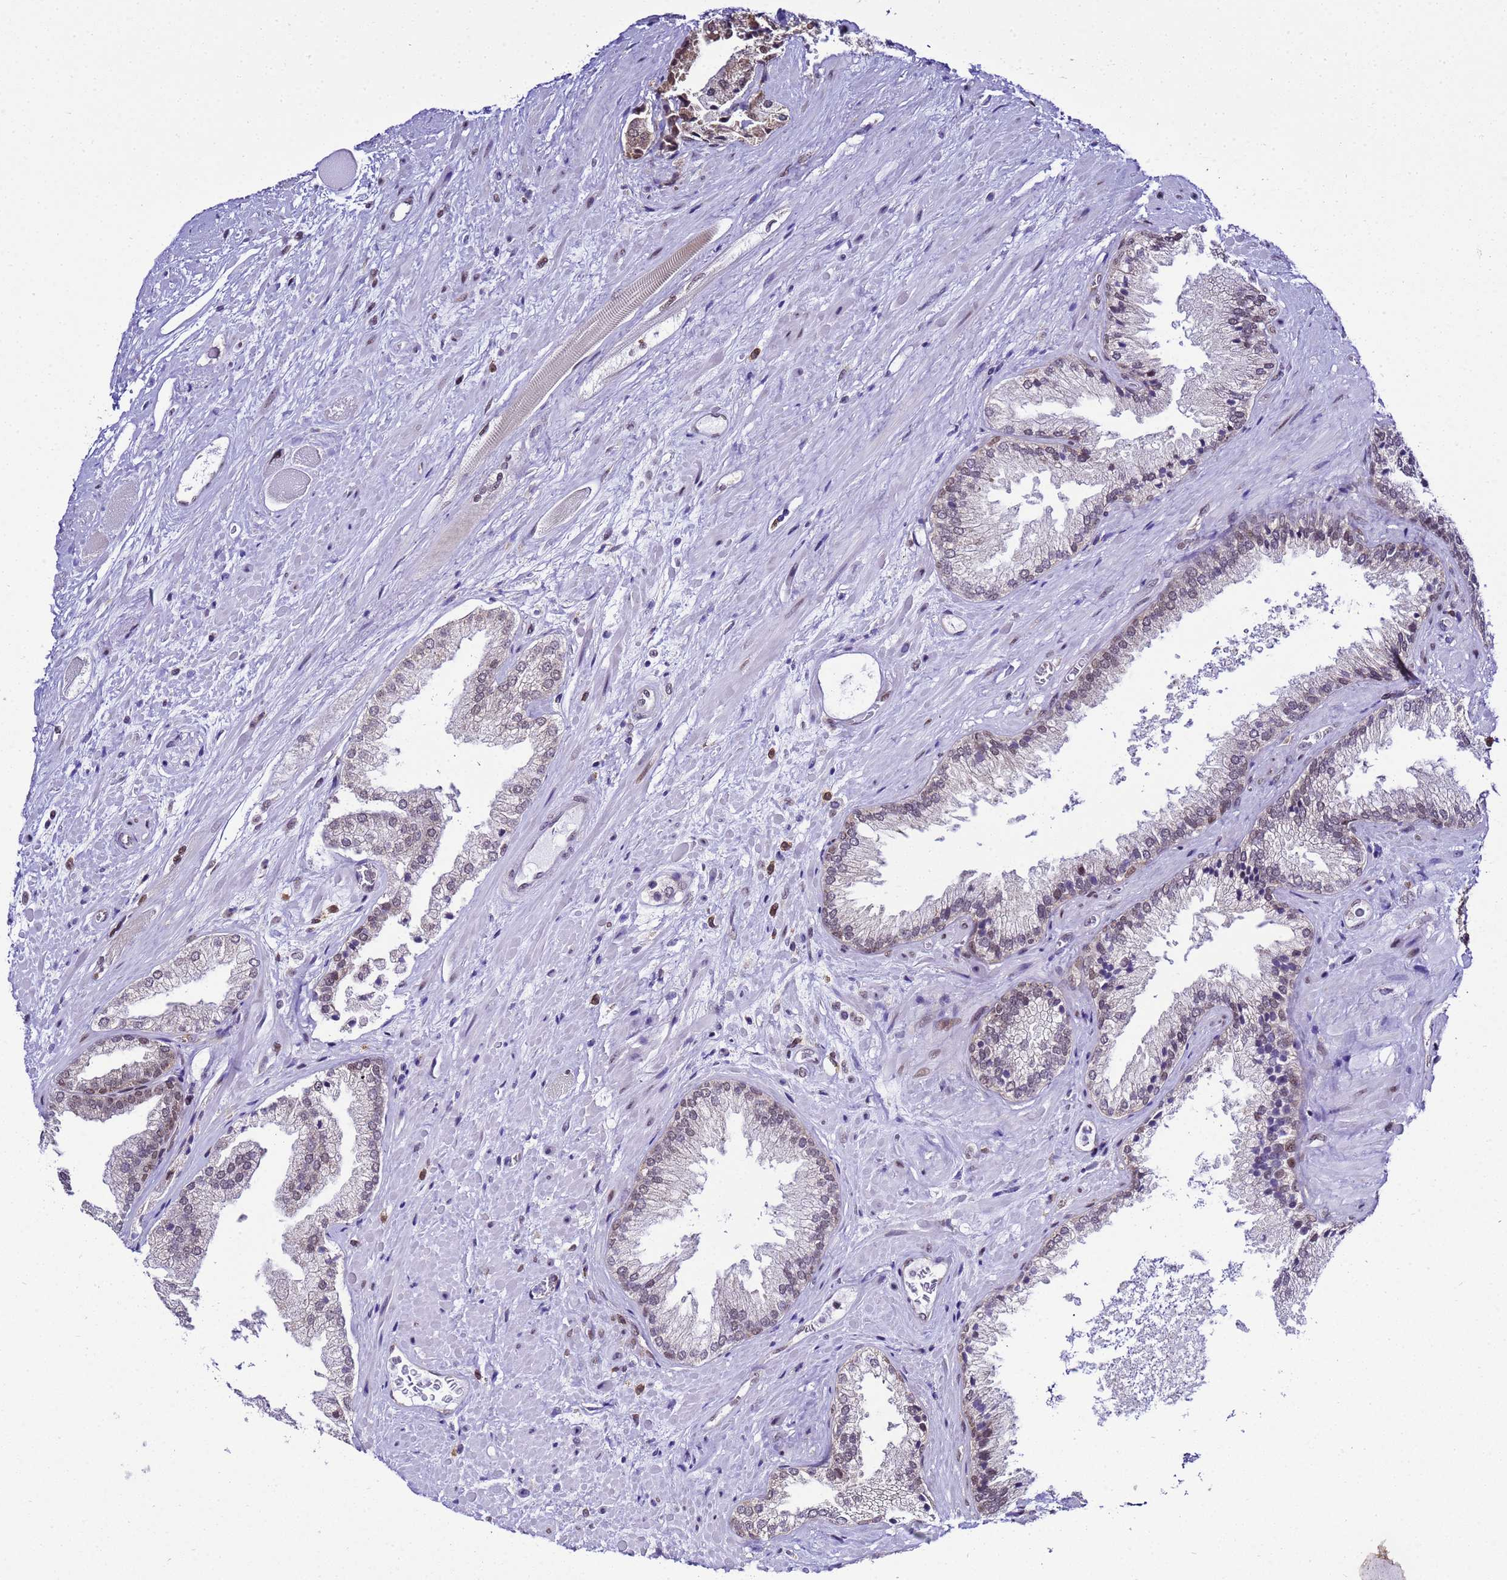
{"staining": {"intensity": "weak", "quantity": "<25%", "location": "cytoplasmic/membranous"}, "tissue": "prostate cancer", "cell_type": "Tumor cells", "image_type": "cancer", "snomed": [{"axis": "morphology", "description": "Adenocarcinoma, High grade"}, {"axis": "topography", "description": "Prostate"}], "caption": "Human prostate cancer stained for a protein using immunohistochemistry reveals no positivity in tumor cells.", "gene": "SMN1", "patient": {"sex": "male", "age": 71}}